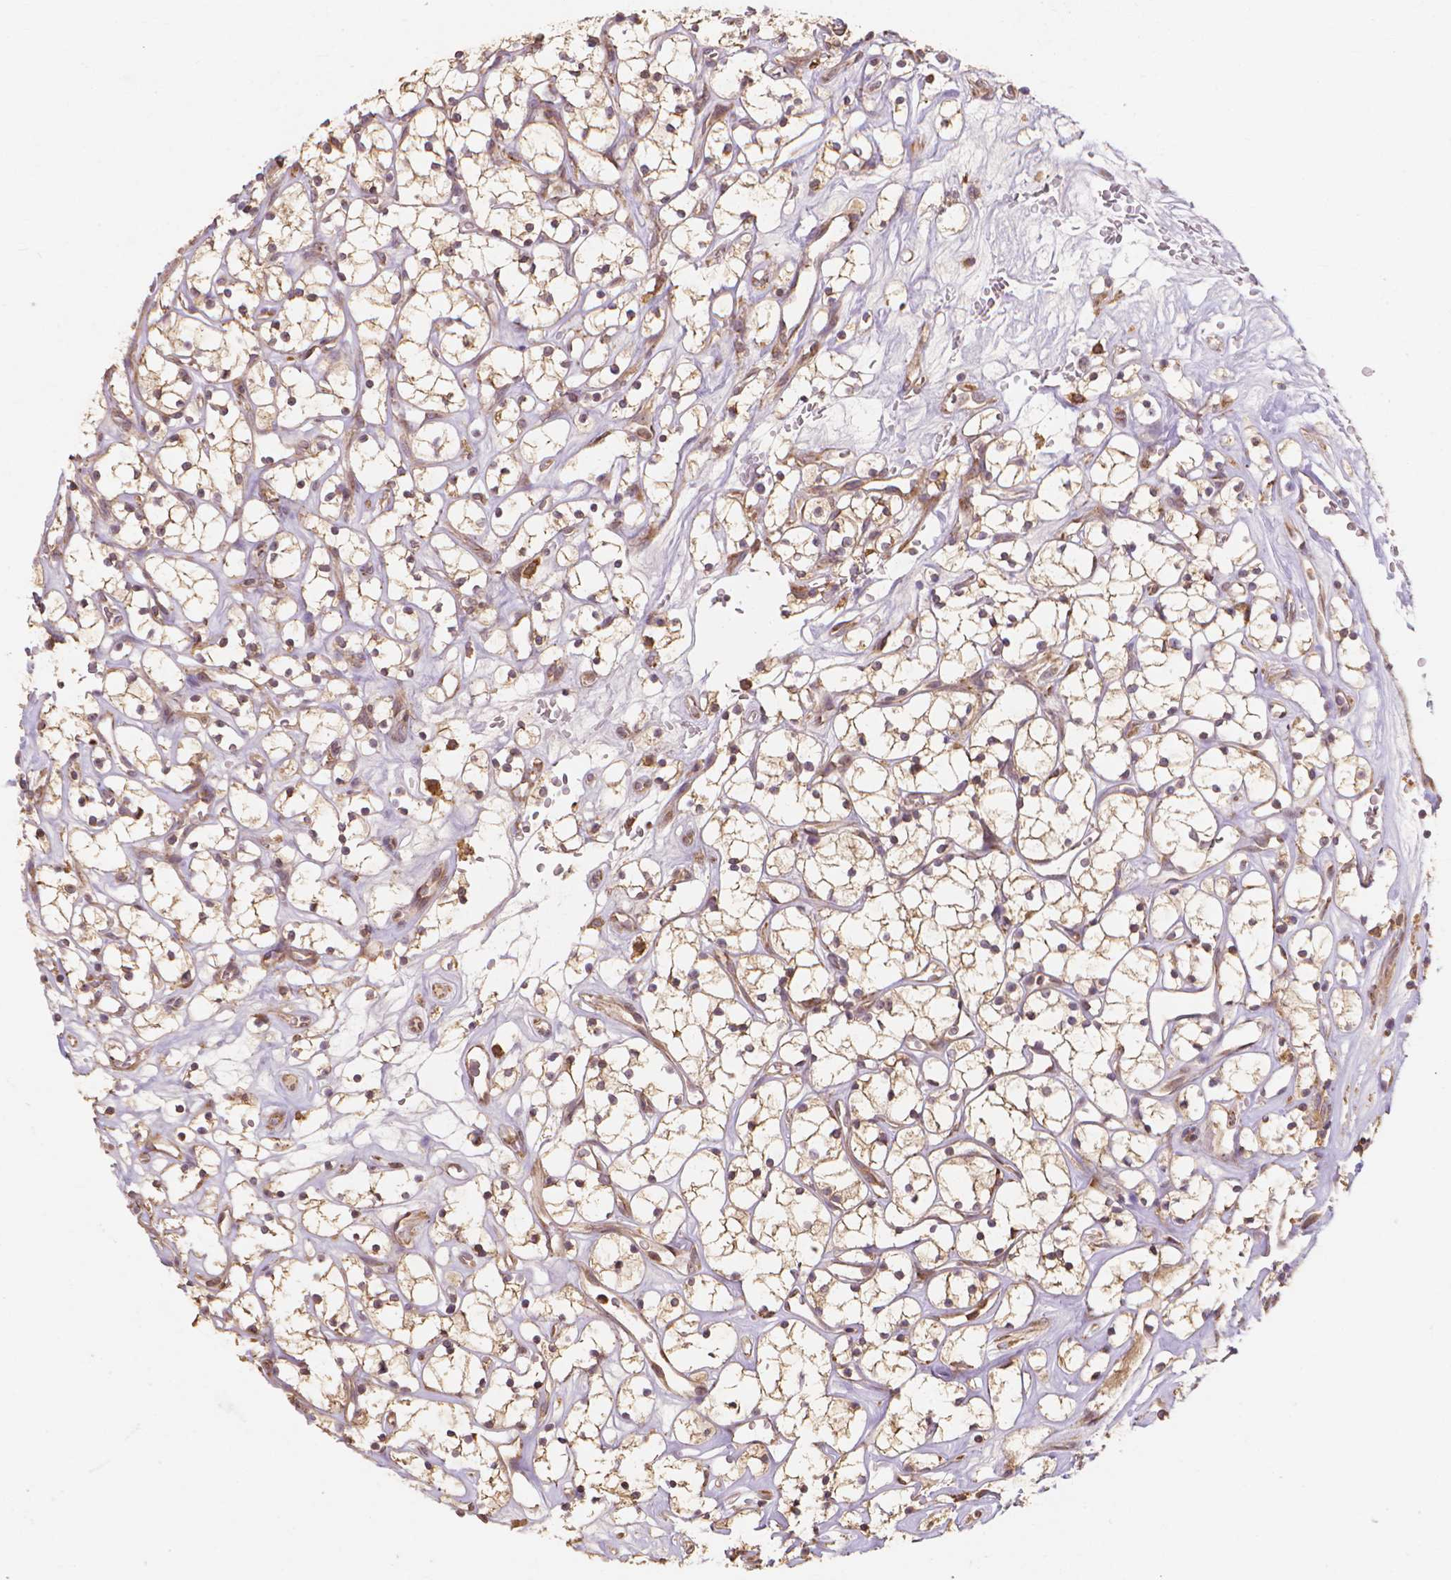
{"staining": {"intensity": "moderate", "quantity": ">75%", "location": "cytoplasmic/membranous"}, "tissue": "renal cancer", "cell_type": "Tumor cells", "image_type": "cancer", "snomed": [{"axis": "morphology", "description": "Adenocarcinoma, NOS"}, {"axis": "topography", "description": "Kidney"}], "caption": "Renal adenocarcinoma stained for a protein (brown) exhibits moderate cytoplasmic/membranous positive positivity in about >75% of tumor cells.", "gene": "TAB2", "patient": {"sex": "female", "age": 64}}